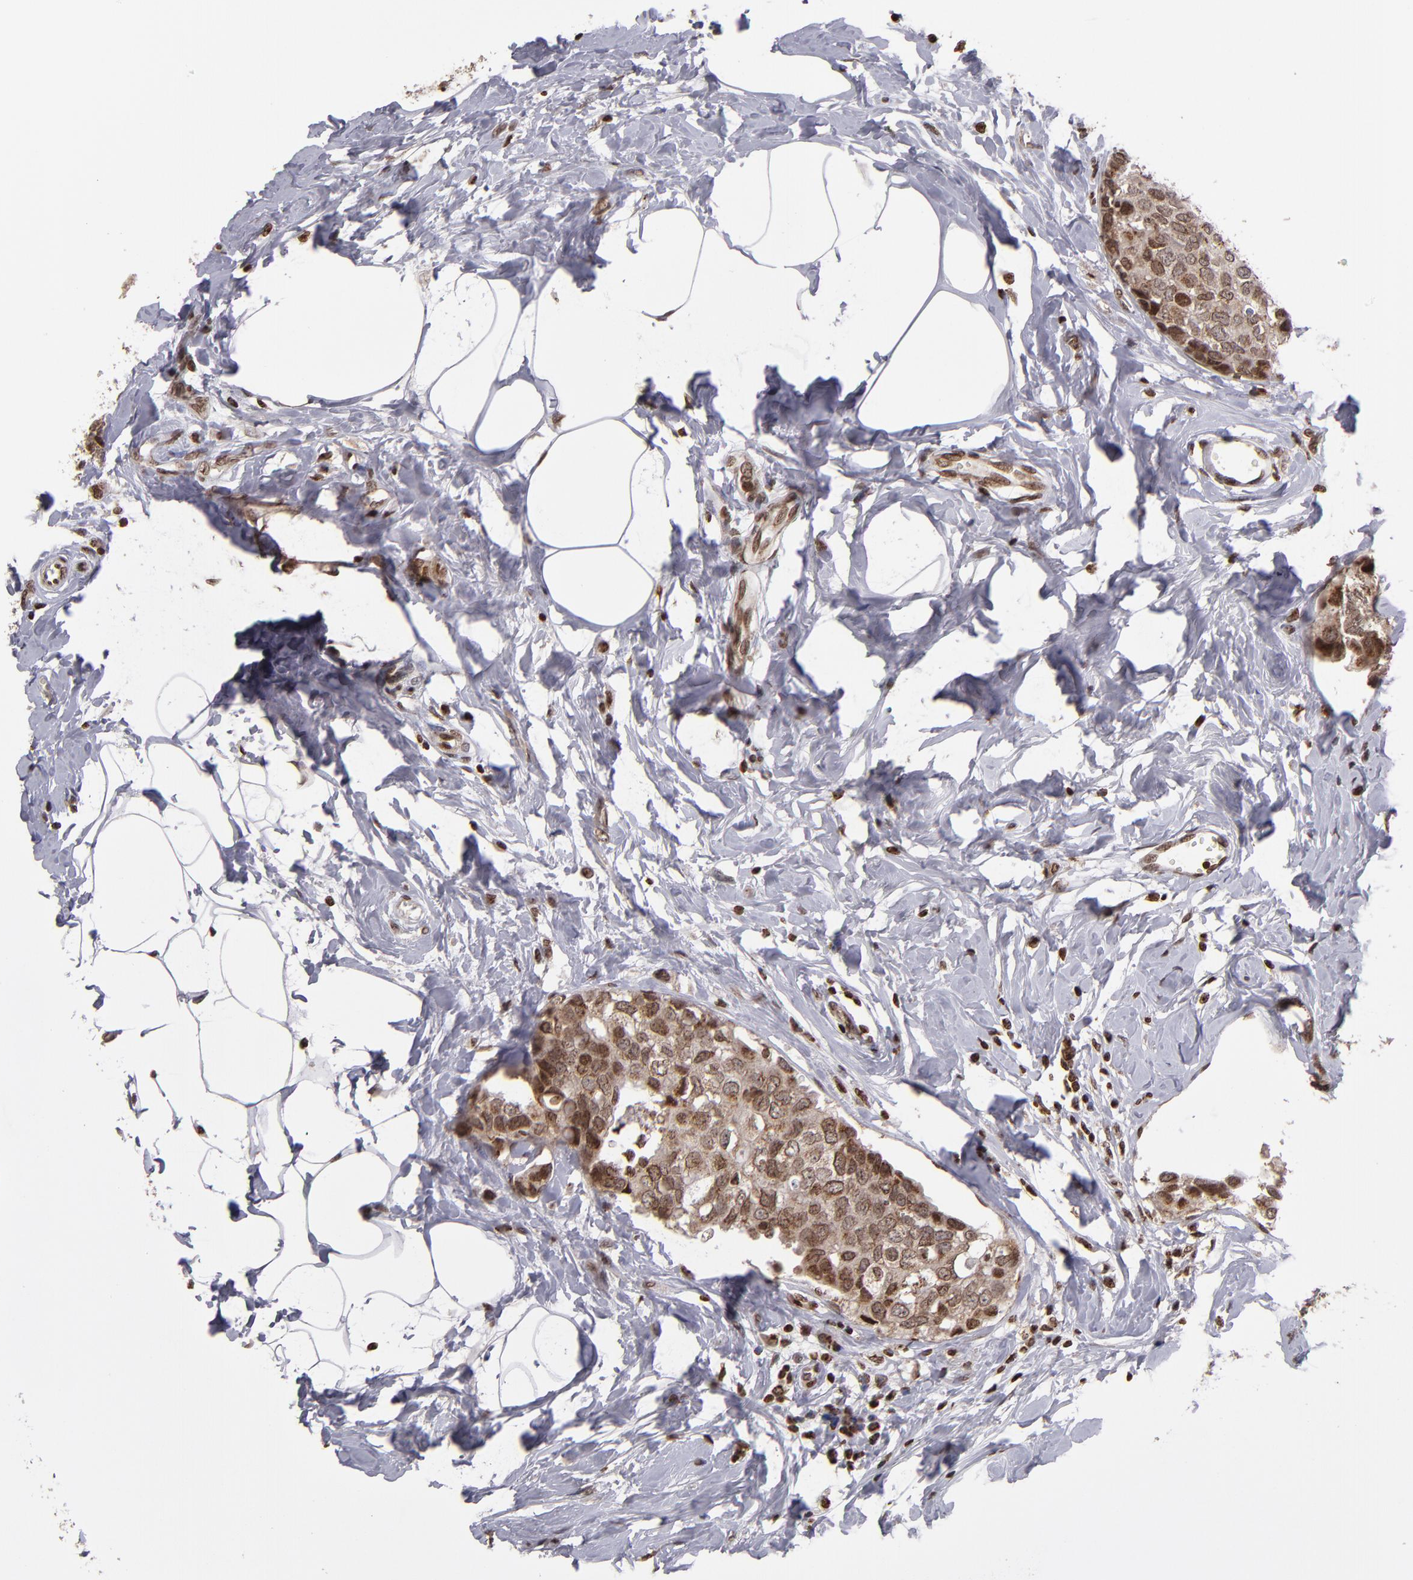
{"staining": {"intensity": "moderate", "quantity": ">75%", "location": "cytoplasmic/membranous,nuclear"}, "tissue": "breast cancer", "cell_type": "Tumor cells", "image_type": "cancer", "snomed": [{"axis": "morphology", "description": "Normal tissue, NOS"}, {"axis": "morphology", "description": "Duct carcinoma"}, {"axis": "topography", "description": "Breast"}], "caption": "Immunohistochemistry (IHC) (DAB (3,3'-diaminobenzidine)) staining of infiltrating ductal carcinoma (breast) shows moderate cytoplasmic/membranous and nuclear protein staining in about >75% of tumor cells. Using DAB (3,3'-diaminobenzidine) (brown) and hematoxylin (blue) stains, captured at high magnification using brightfield microscopy.", "gene": "CSDC2", "patient": {"sex": "female", "age": 50}}